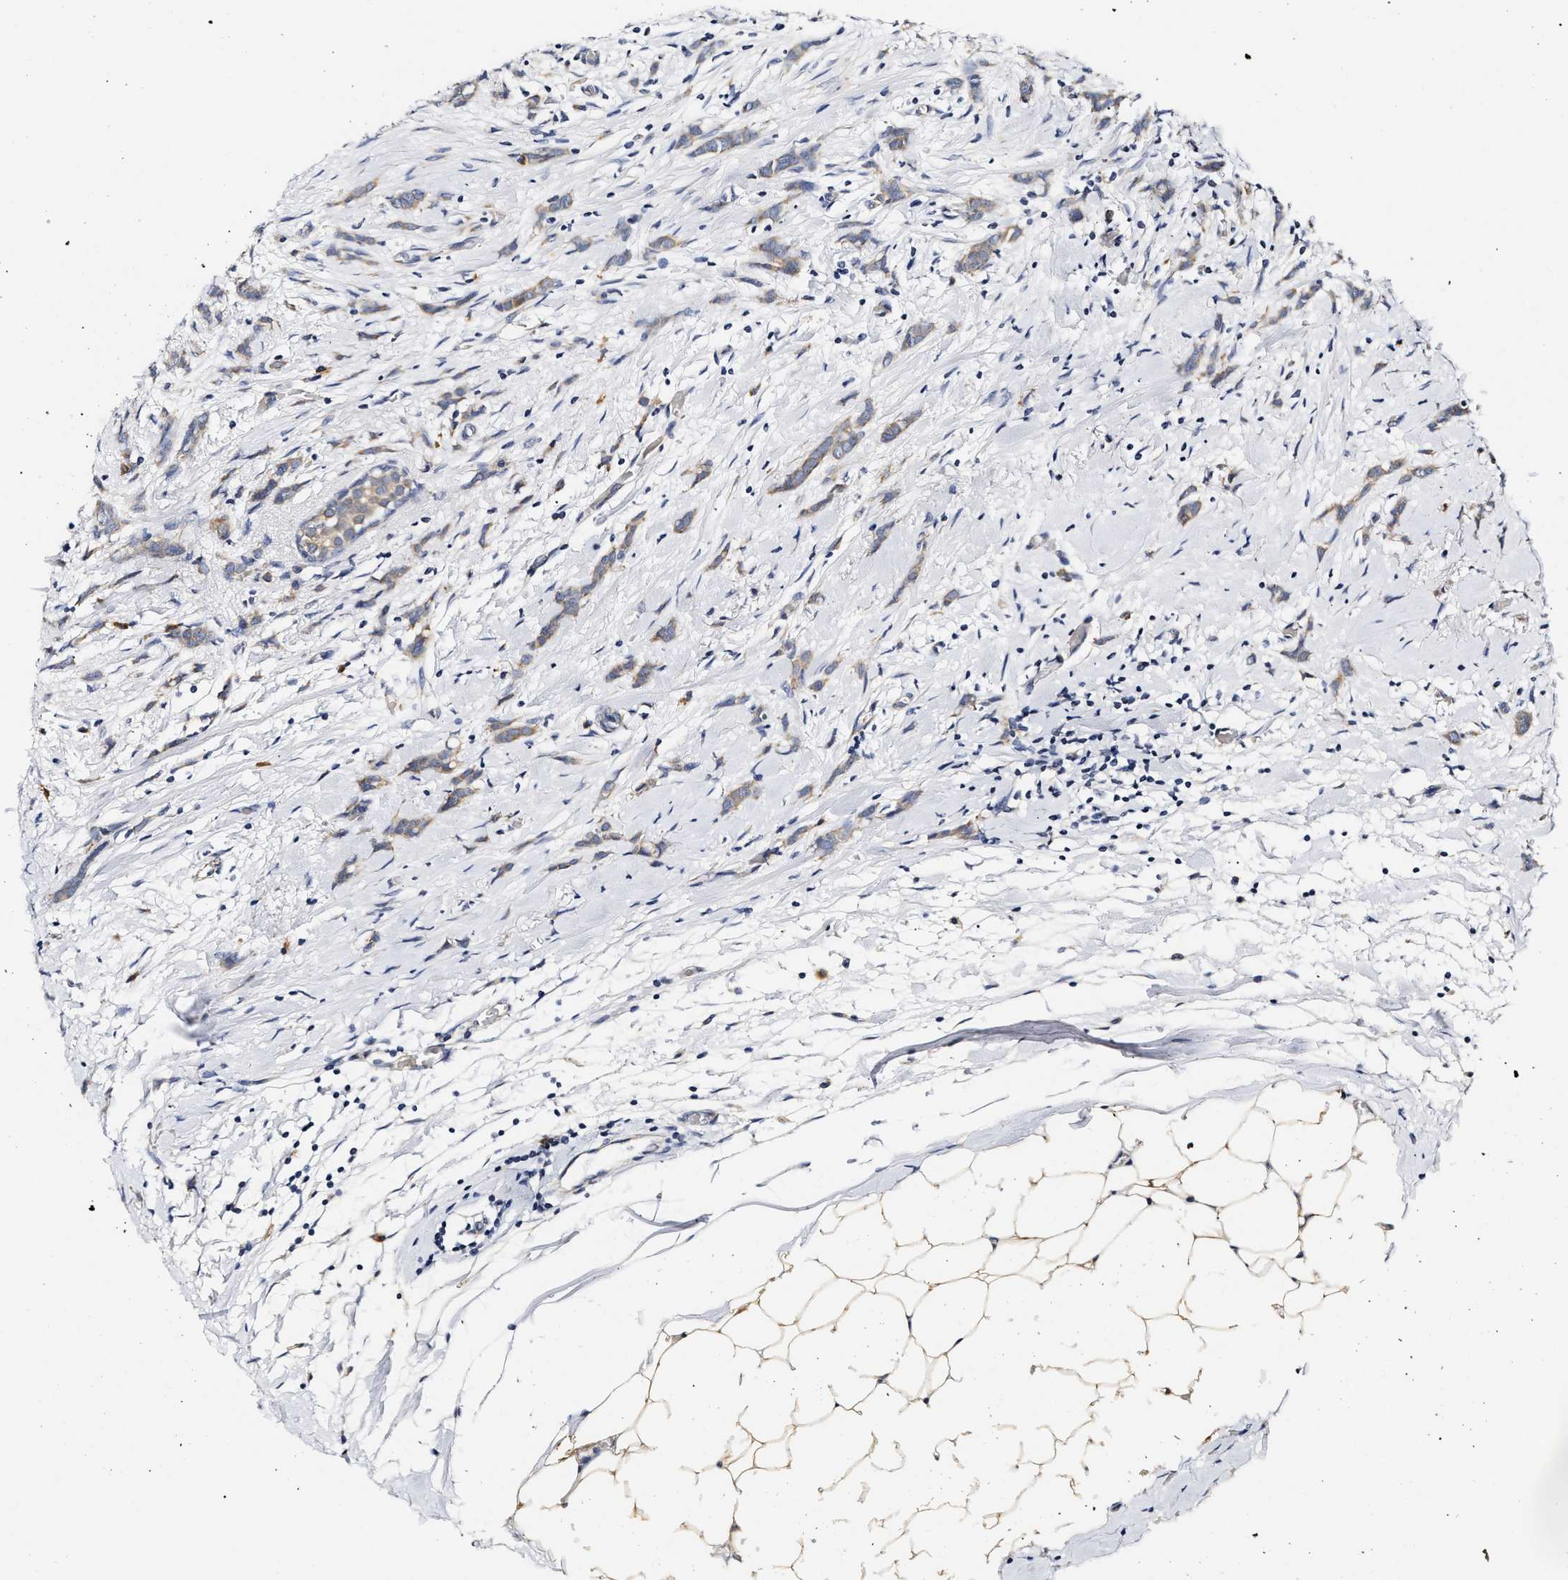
{"staining": {"intensity": "weak", "quantity": ">75%", "location": "cytoplasmic/membranous"}, "tissue": "breast cancer", "cell_type": "Tumor cells", "image_type": "cancer", "snomed": [{"axis": "morphology", "description": "Lobular carcinoma, in situ"}, {"axis": "morphology", "description": "Lobular carcinoma"}, {"axis": "topography", "description": "Breast"}], "caption": "Human breast cancer (lobular carcinoma) stained with a protein marker exhibits weak staining in tumor cells.", "gene": "RINT1", "patient": {"sex": "female", "age": 41}}